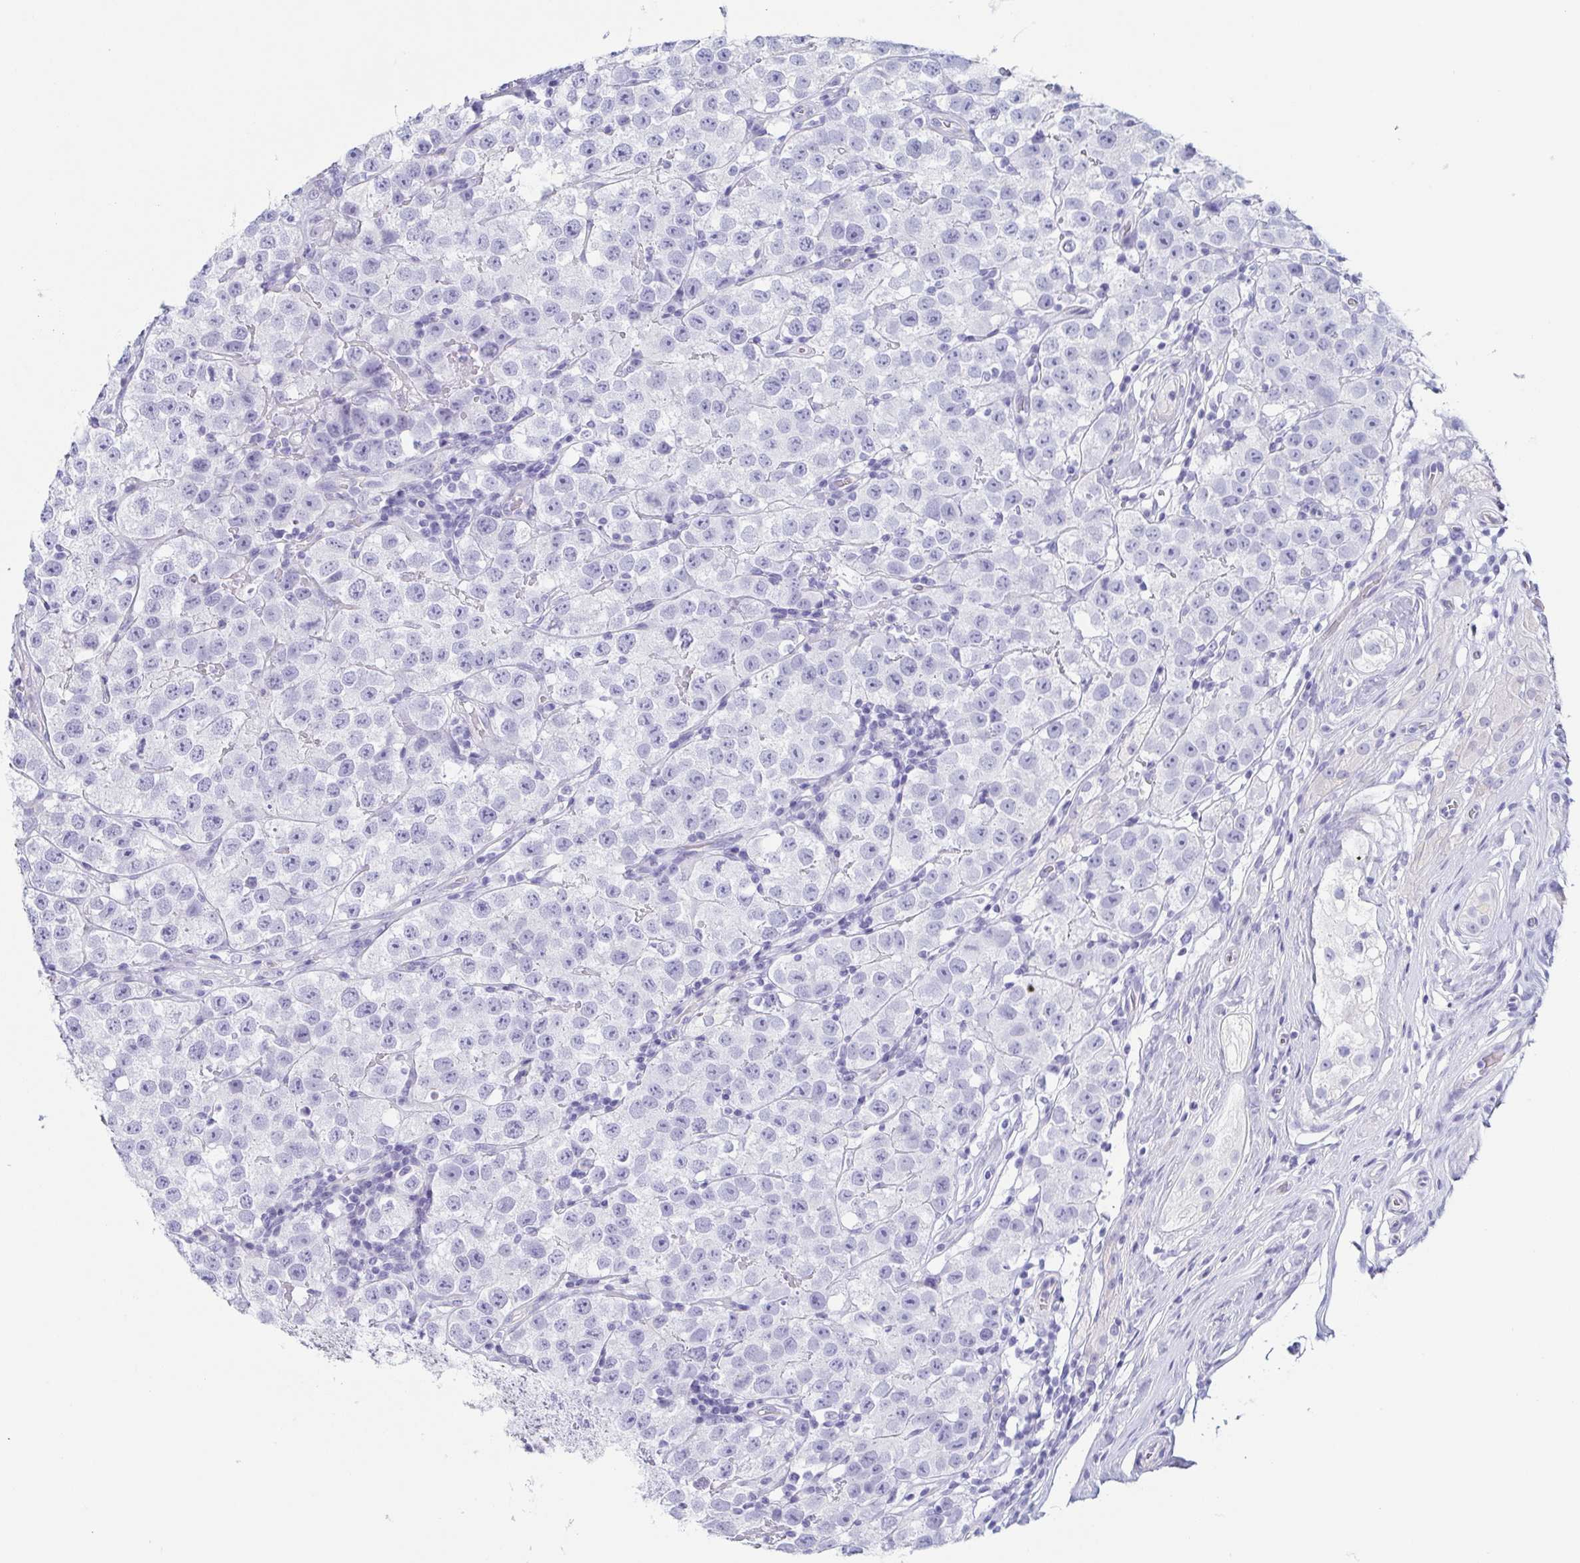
{"staining": {"intensity": "negative", "quantity": "none", "location": "none"}, "tissue": "testis cancer", "cell_type": "Tumor cells", "image_type": "cancer", "snomed": [{"axis": "morphology", "description": "Seminoma, NOS"}, {"axis": "topography", "description": "Testis"}], "caption": "Human seminoma (testis) stained for a protein using immunohistochemistry shows no expression in tumor cells.", "gene": "PRR4", "patient": {"sex": "male", "age": 34}}